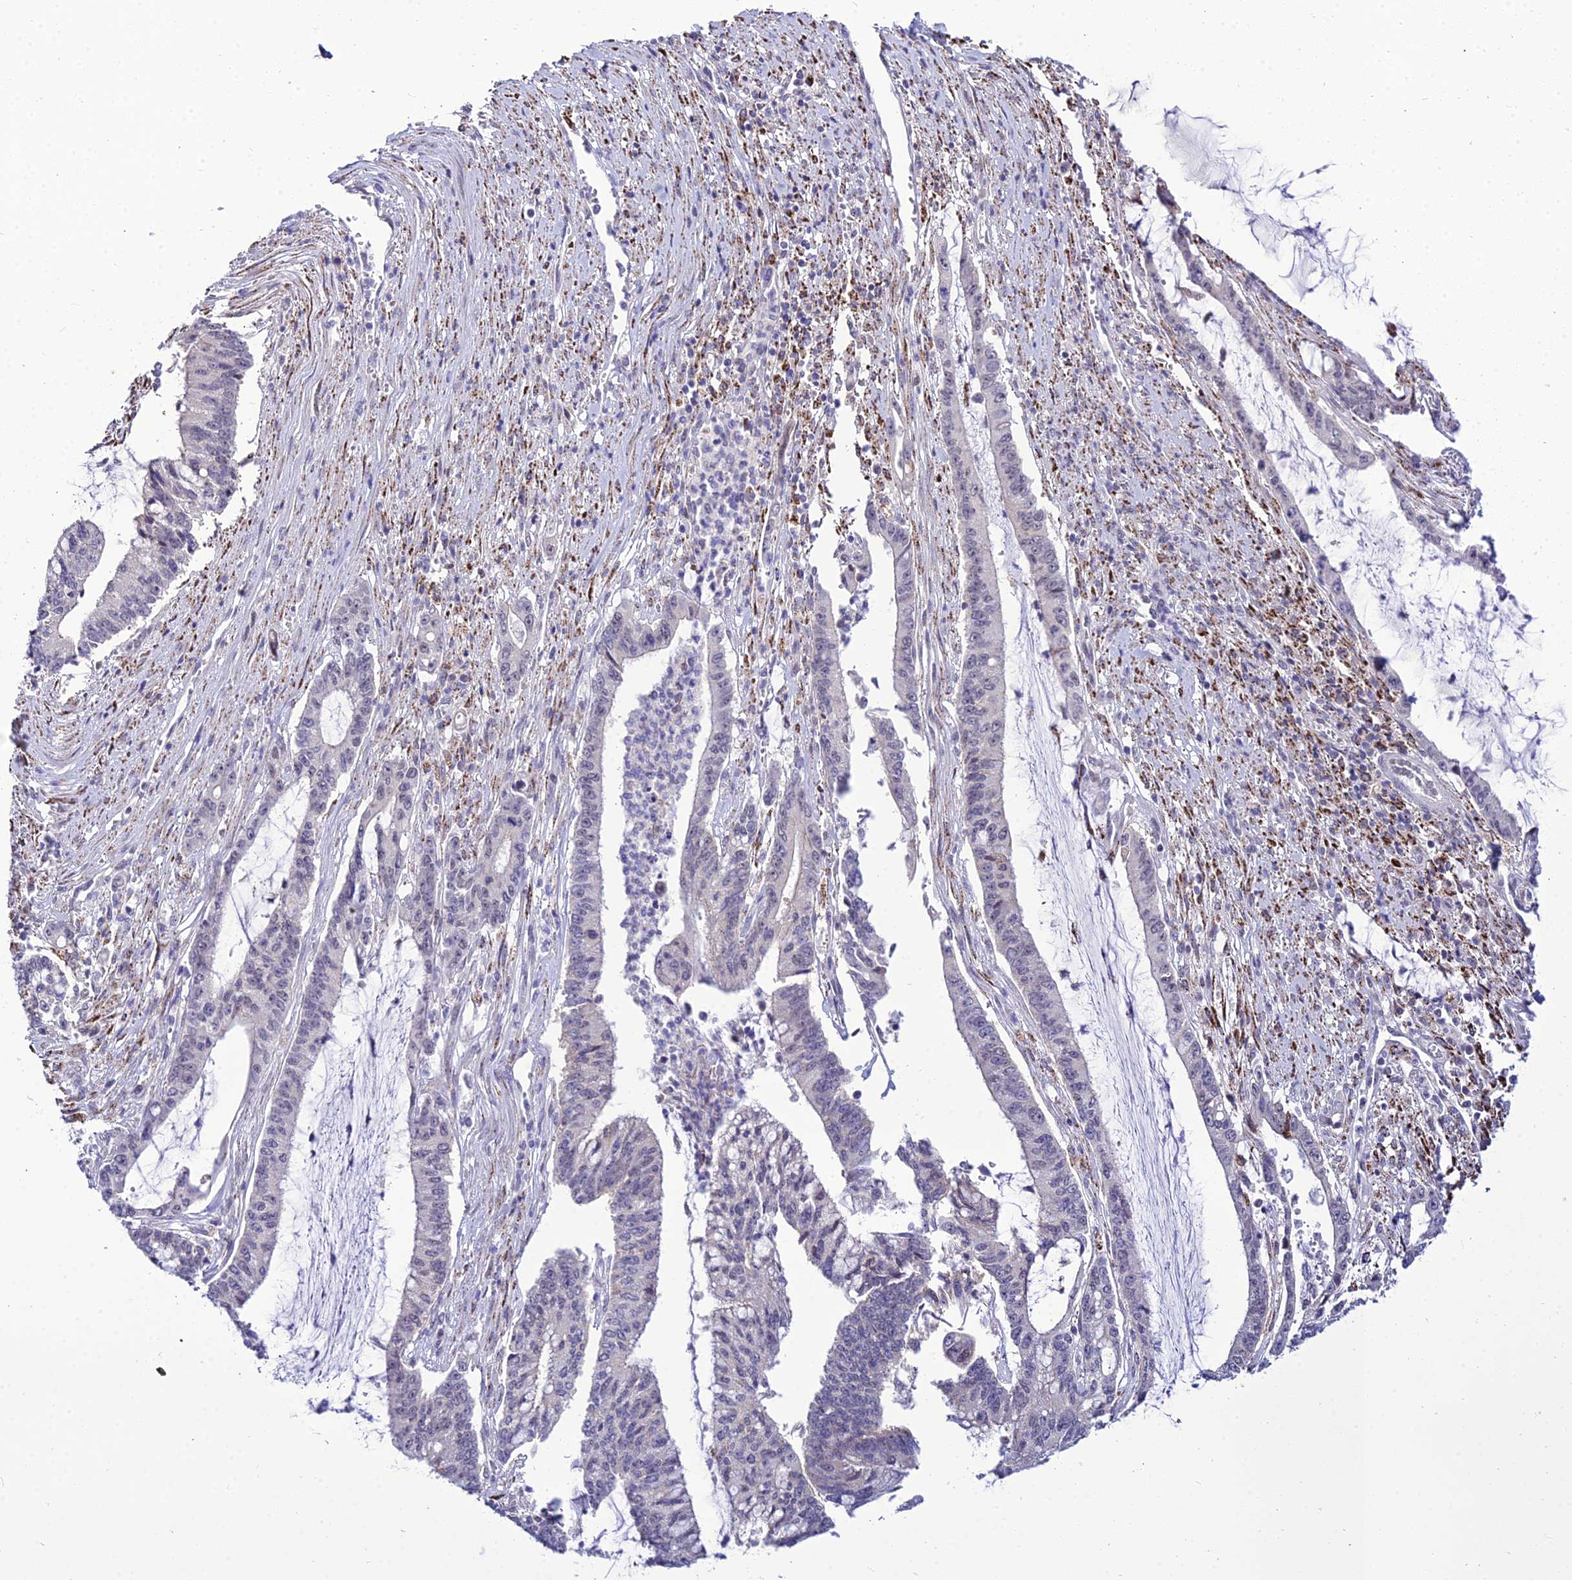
{"staining": {"intensity": "negative", "quantity": "none", "location": "none"}, "tissue": "pancreatic cancer", "cell_type": "Tumor cells", "image_type": "cancer", "snomed": [{"axis": "morphology", "description": "Adenocarcinoma, NOS"}, {"axis": "topography", "description": "Pancreas"}], "caption": "Tumor cells are negative for protein expression in human pancreatic cancer (adenocarcinoma).", "gene": "C6orf163", "patient": {"sex": "female", "age": 50}}